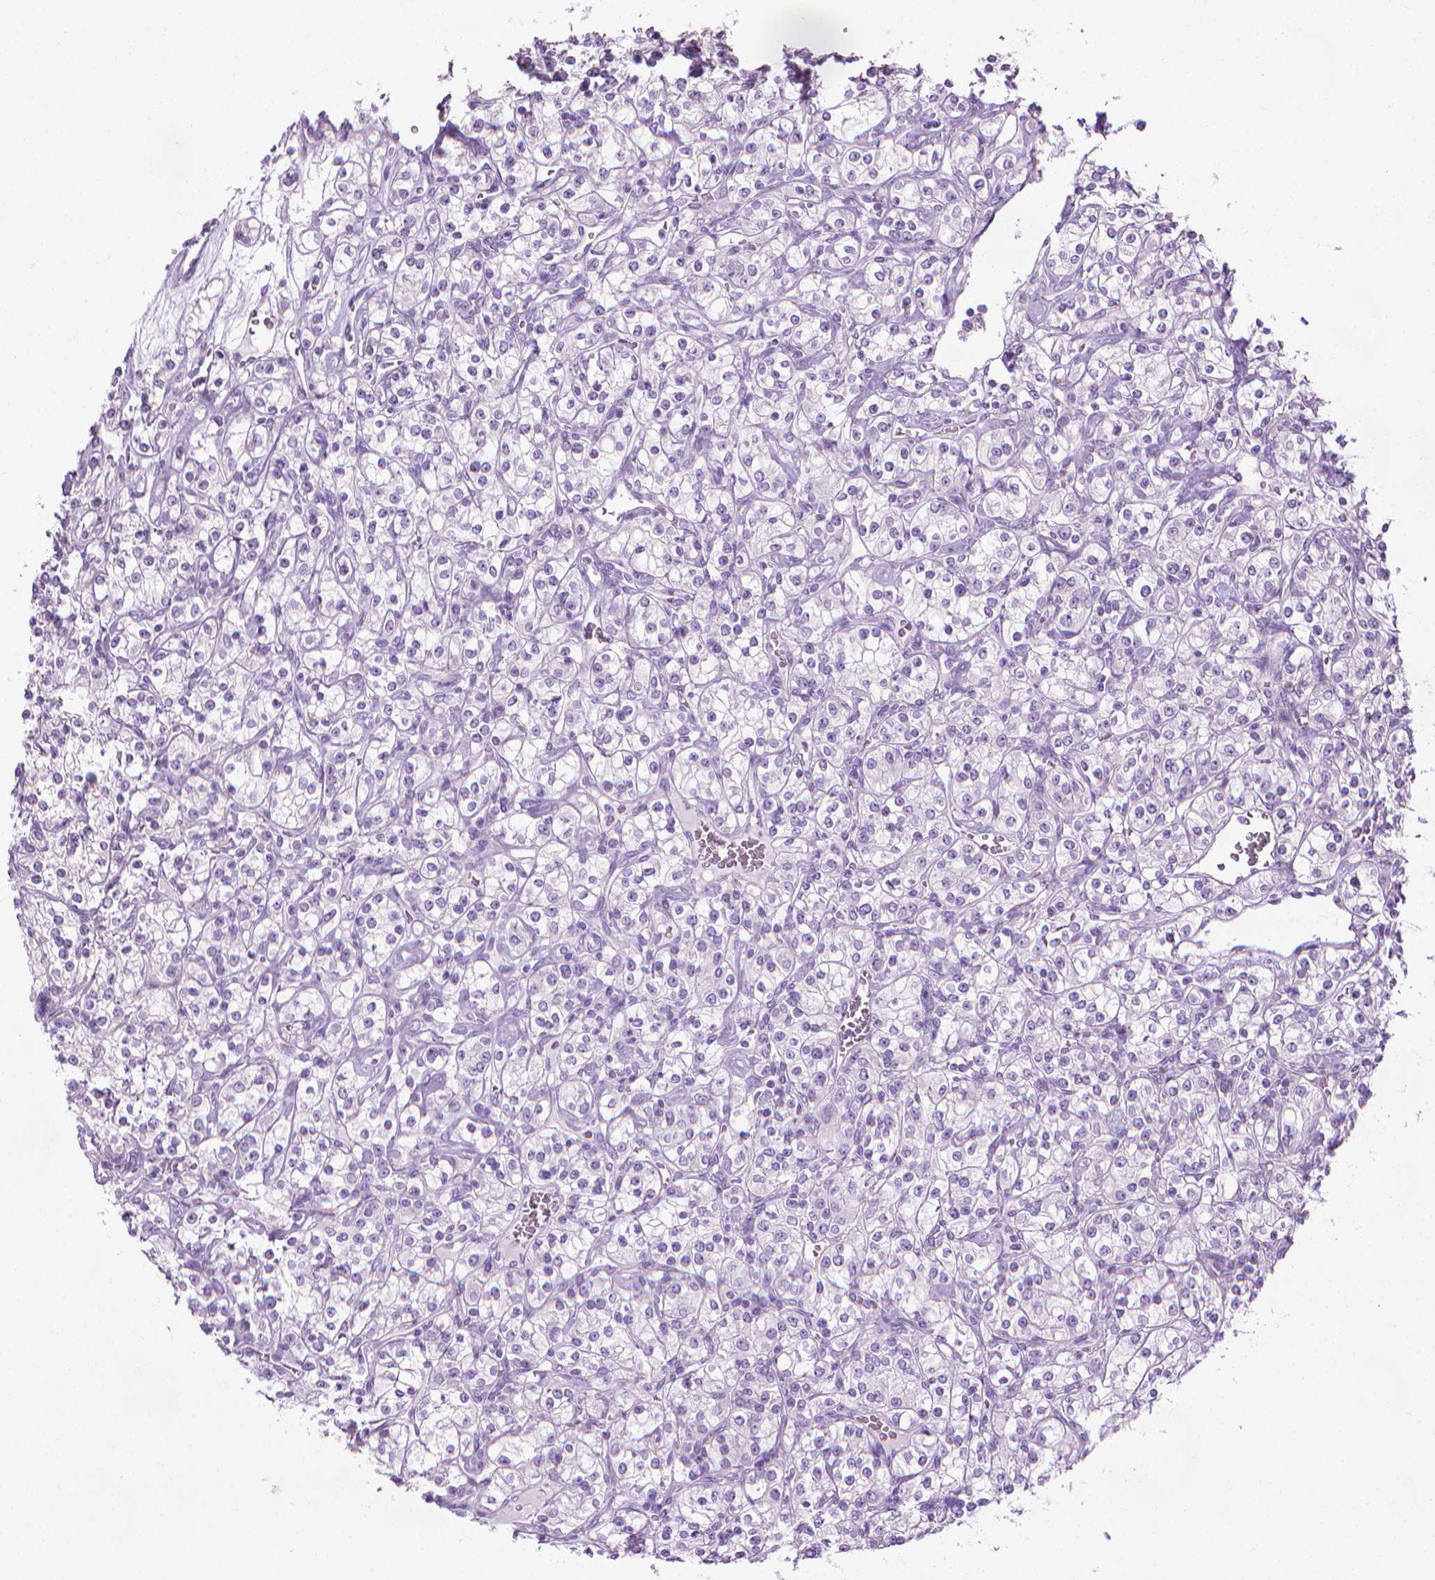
{"staining": {"intensity": "negative", "quantity": "none", "location": "none"}, "tissue": "renal cancer", "cell_type": "Tumor cells", "image_type": "cancer", "snomed": [{"axis": "morphology", "description": "Adenocarcinoma, NOS"}, {"axis": "topography", "description": "Kidney"}], "caption": "Tumor cells show no significant protein staining in renal cancer (adenocarcinoma).", "gene": "DNAI7", "patient": {"sex": "male", "age": 77}}